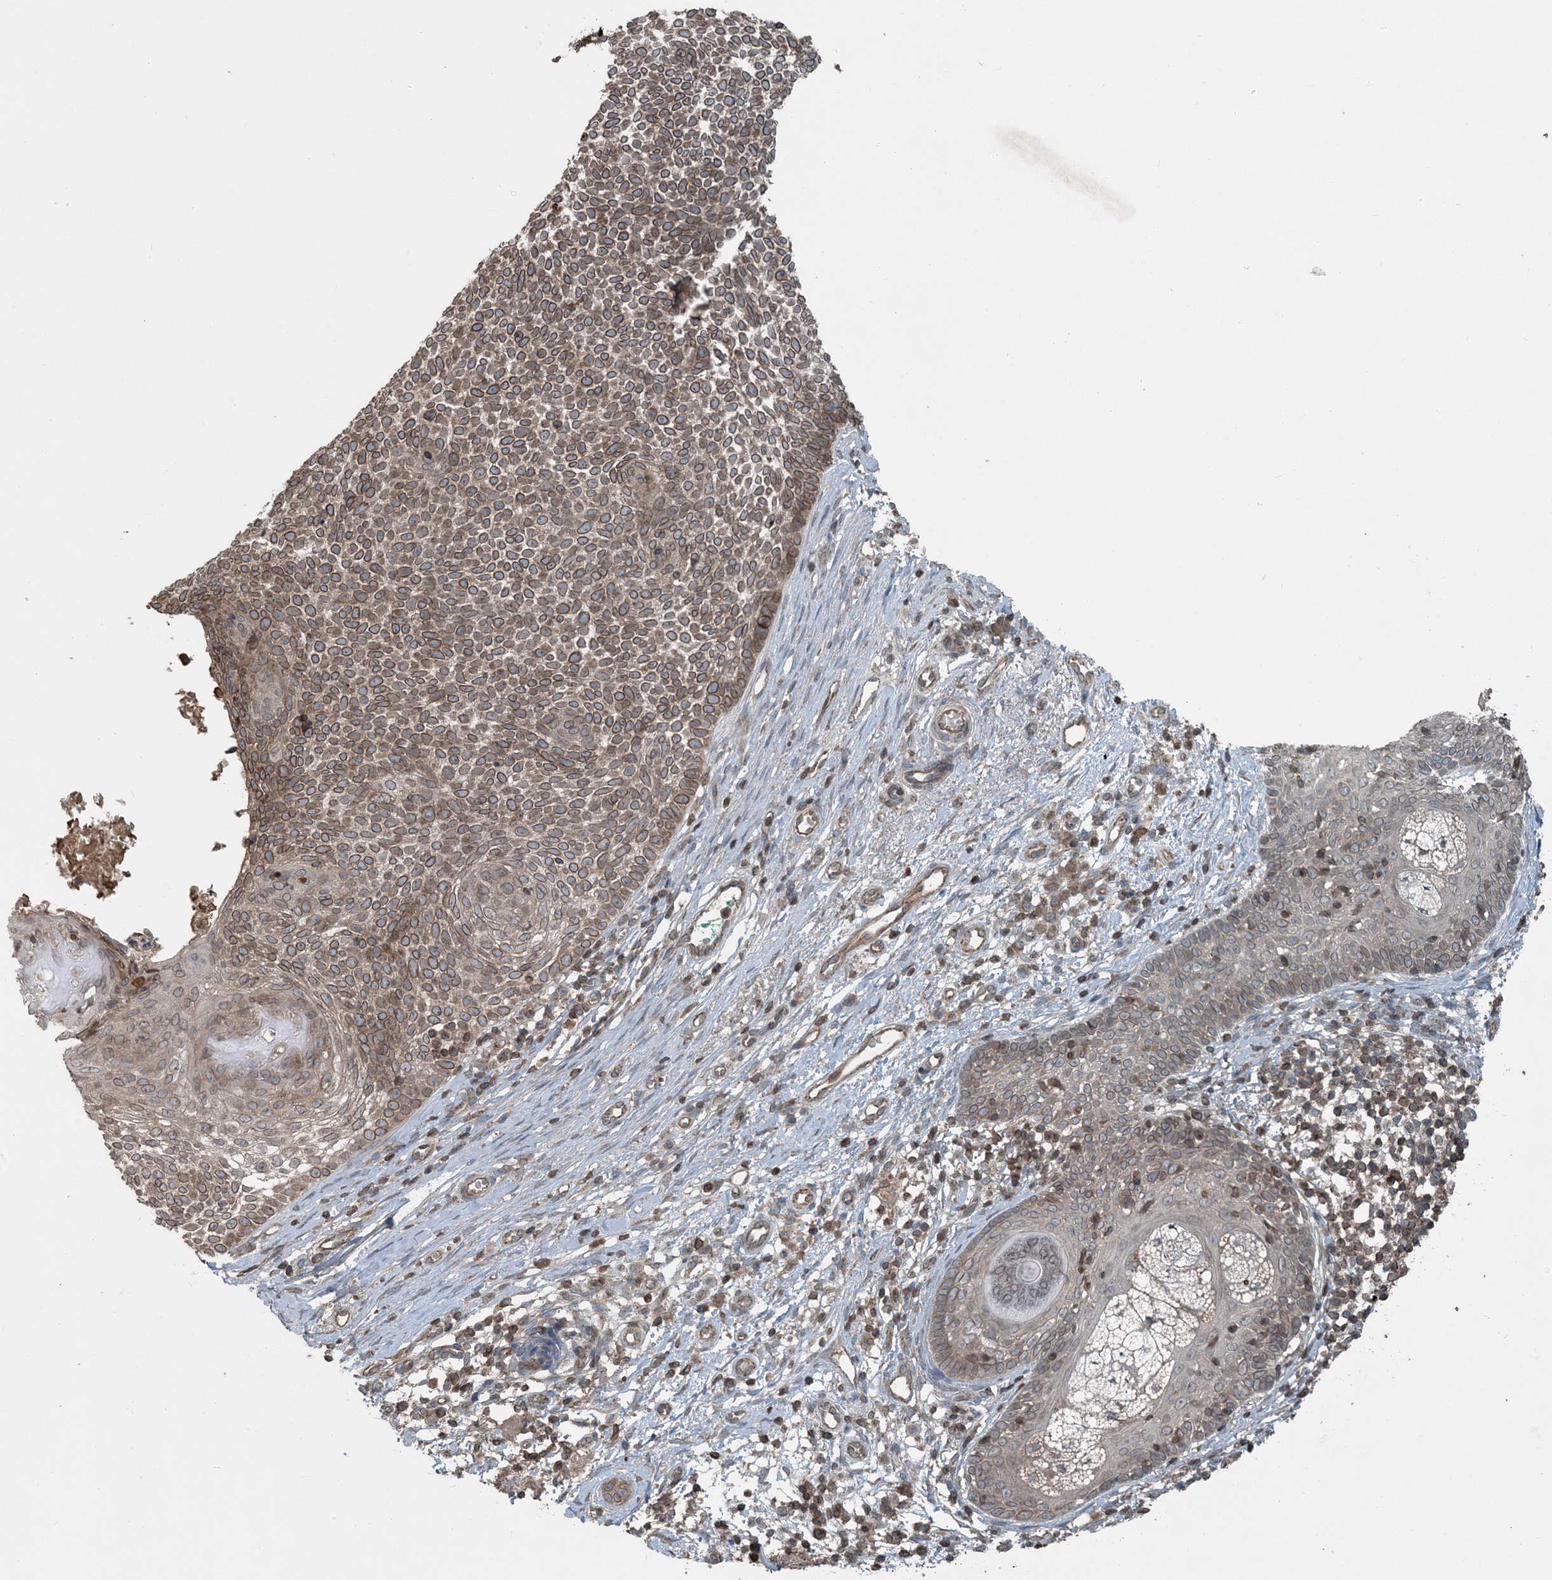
{"staining": {"intensity": "moderate", "quantity": ">75%", "location": "cytoplasmic/membranous,nuclear"}, "tissue": "skin cancer", "cell_type": "Tumor cells", "image_type": "cancer", "snomed": [{"axis": "morphology", "description": "Basal cell carcinoma"}, {"axis": "topography", "description": "Skin"}], "caption": "IHC micrograph of skin cancer stained for a protein (brown), which exhibits medium levels of moderate cytoplasmic/membranous and nuclear positivity in approximately >75% of tumor cells.", "gene": "ZFAND2B", "patient": {"sex": "female", "age": 81}}